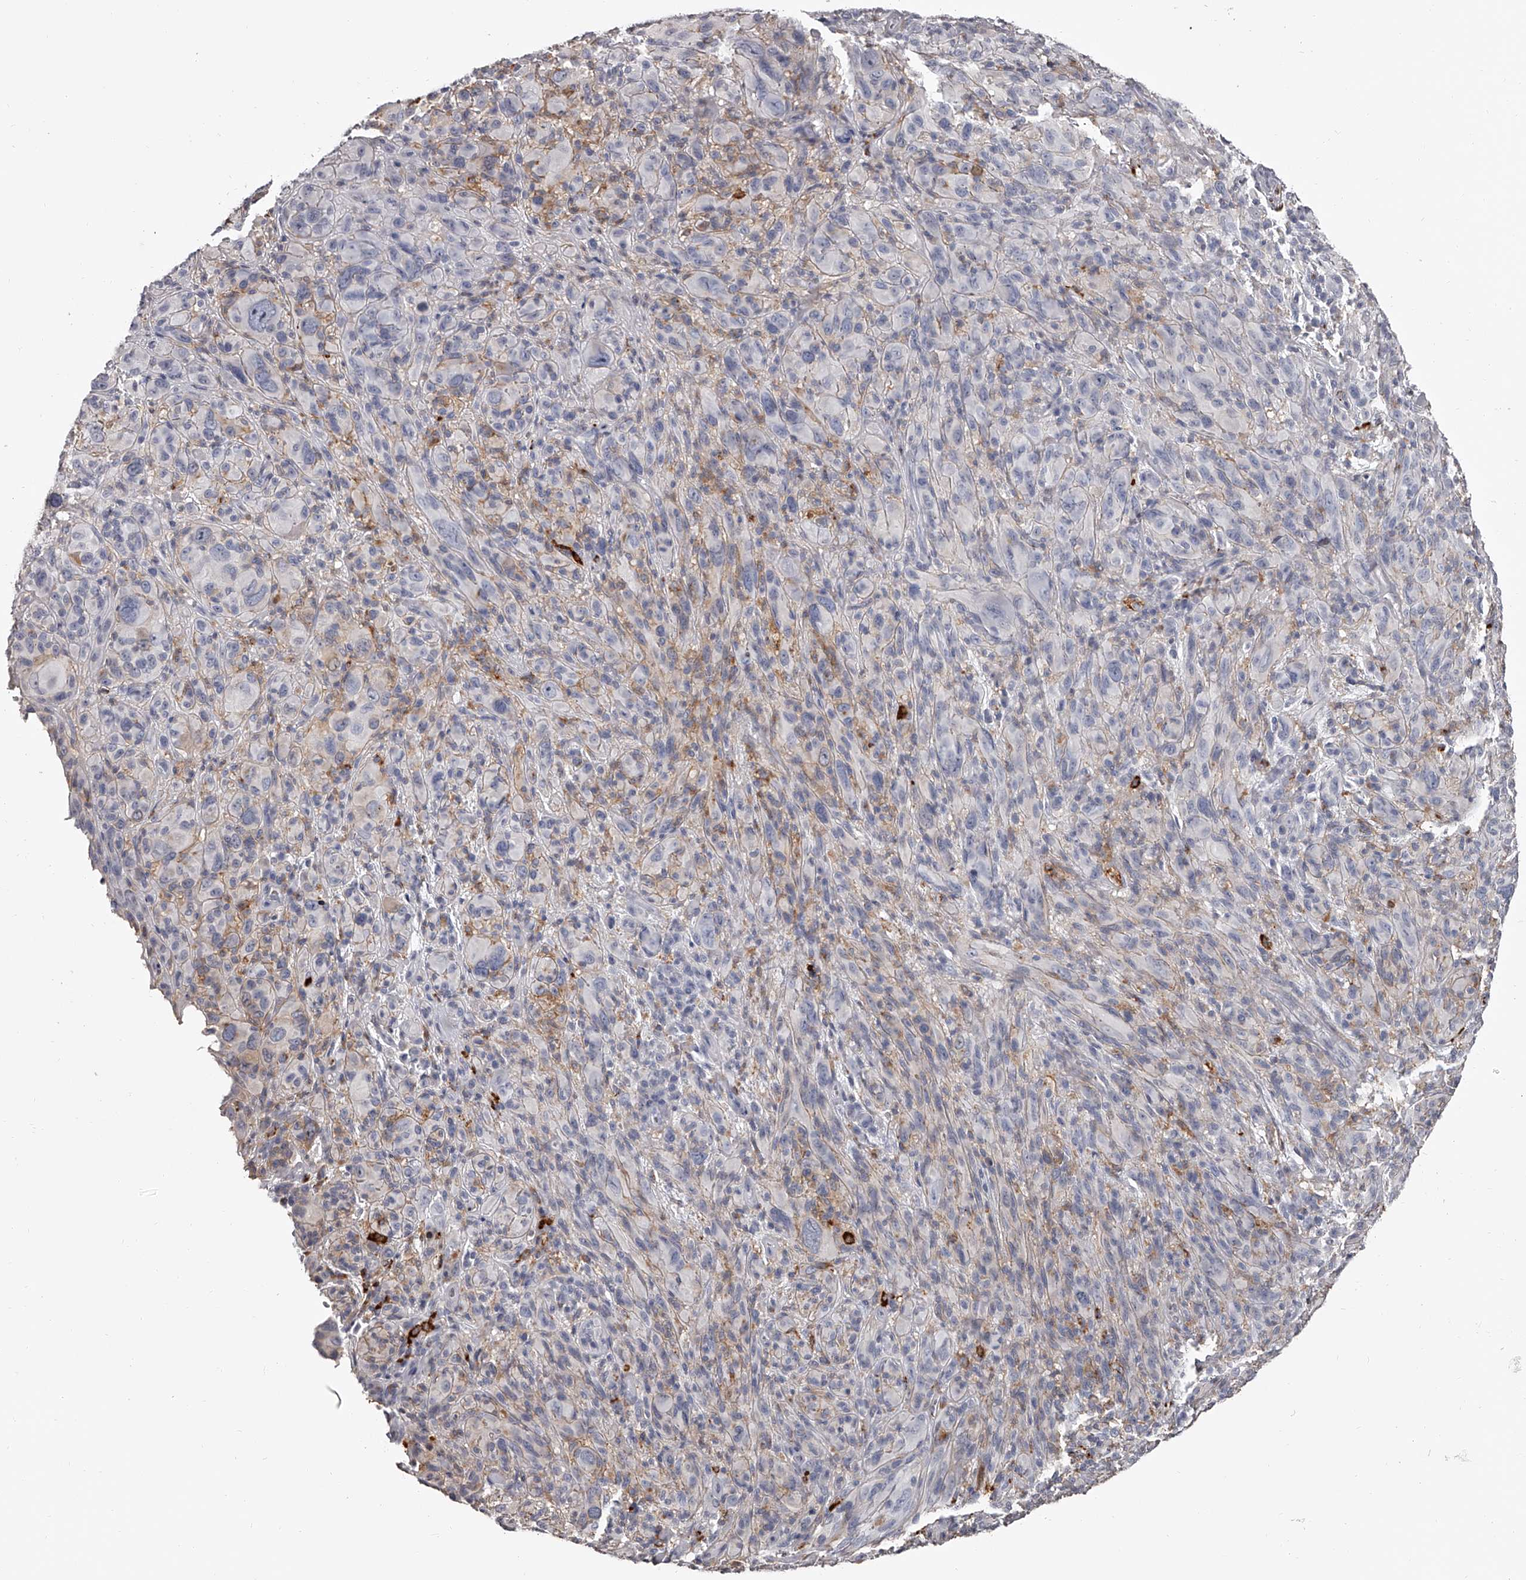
{"staining": {"intensity": "negative", "quantity": "none", "location": "none"}, "tissue": "melanoma", "cell_type": "Tumor cells", "image_type": "cancer", "snomed": [{"axis": "morphology", "description": "Malignant melanoma, NOS"}, {"axis": "topography", "description": "Skin of head"}], "caption": "Human melanoma stained for a protein using immunohistochemistry exhibits no expression in tumor cells.", "gene": "PACSIN1", "patient": {"sex": "male", "age": 96}}